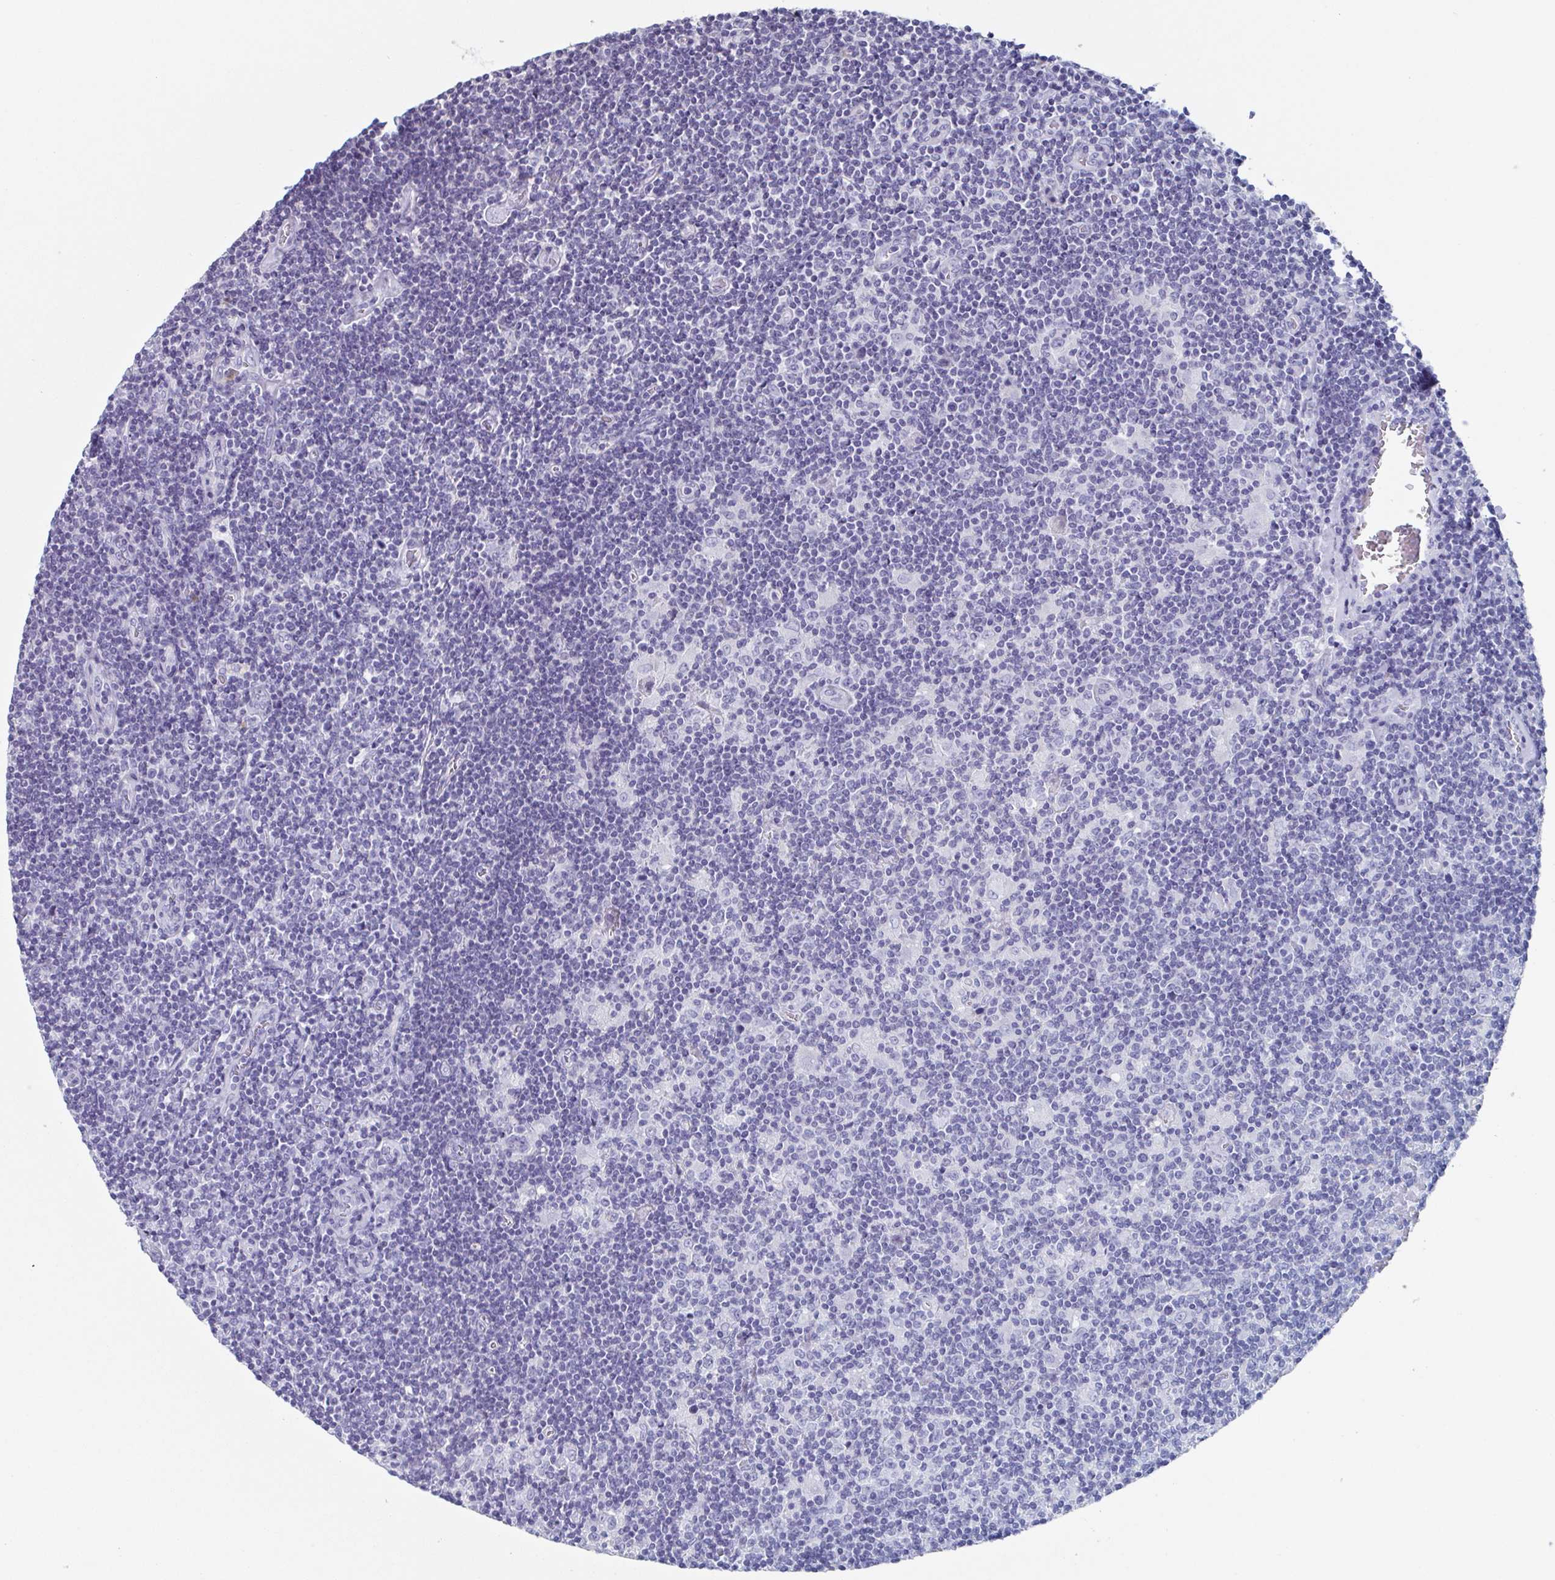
{"staining": {"intensity": "negative", "quantity": "none", "location": "none"}, "tissue": "lymphoma", "cell_type": "Tumor cells", "image_type": "cancer", "snomed": [{"axis": "morphology", "description": "Hodgkin's disease, NOS"}, {"axis": "topography", "description": "Lymph node"}], "caption": "The micrograph exhibits no staining of tumor cells in Hodgkin's disease. The staining was performed using DAB to visualize the protein expression in brown, while the nuclei were stained in blue with hematoxylin (Magnification: 20x).", "gene": "BPI", "patient": {"sex": "male", "age": 40}}